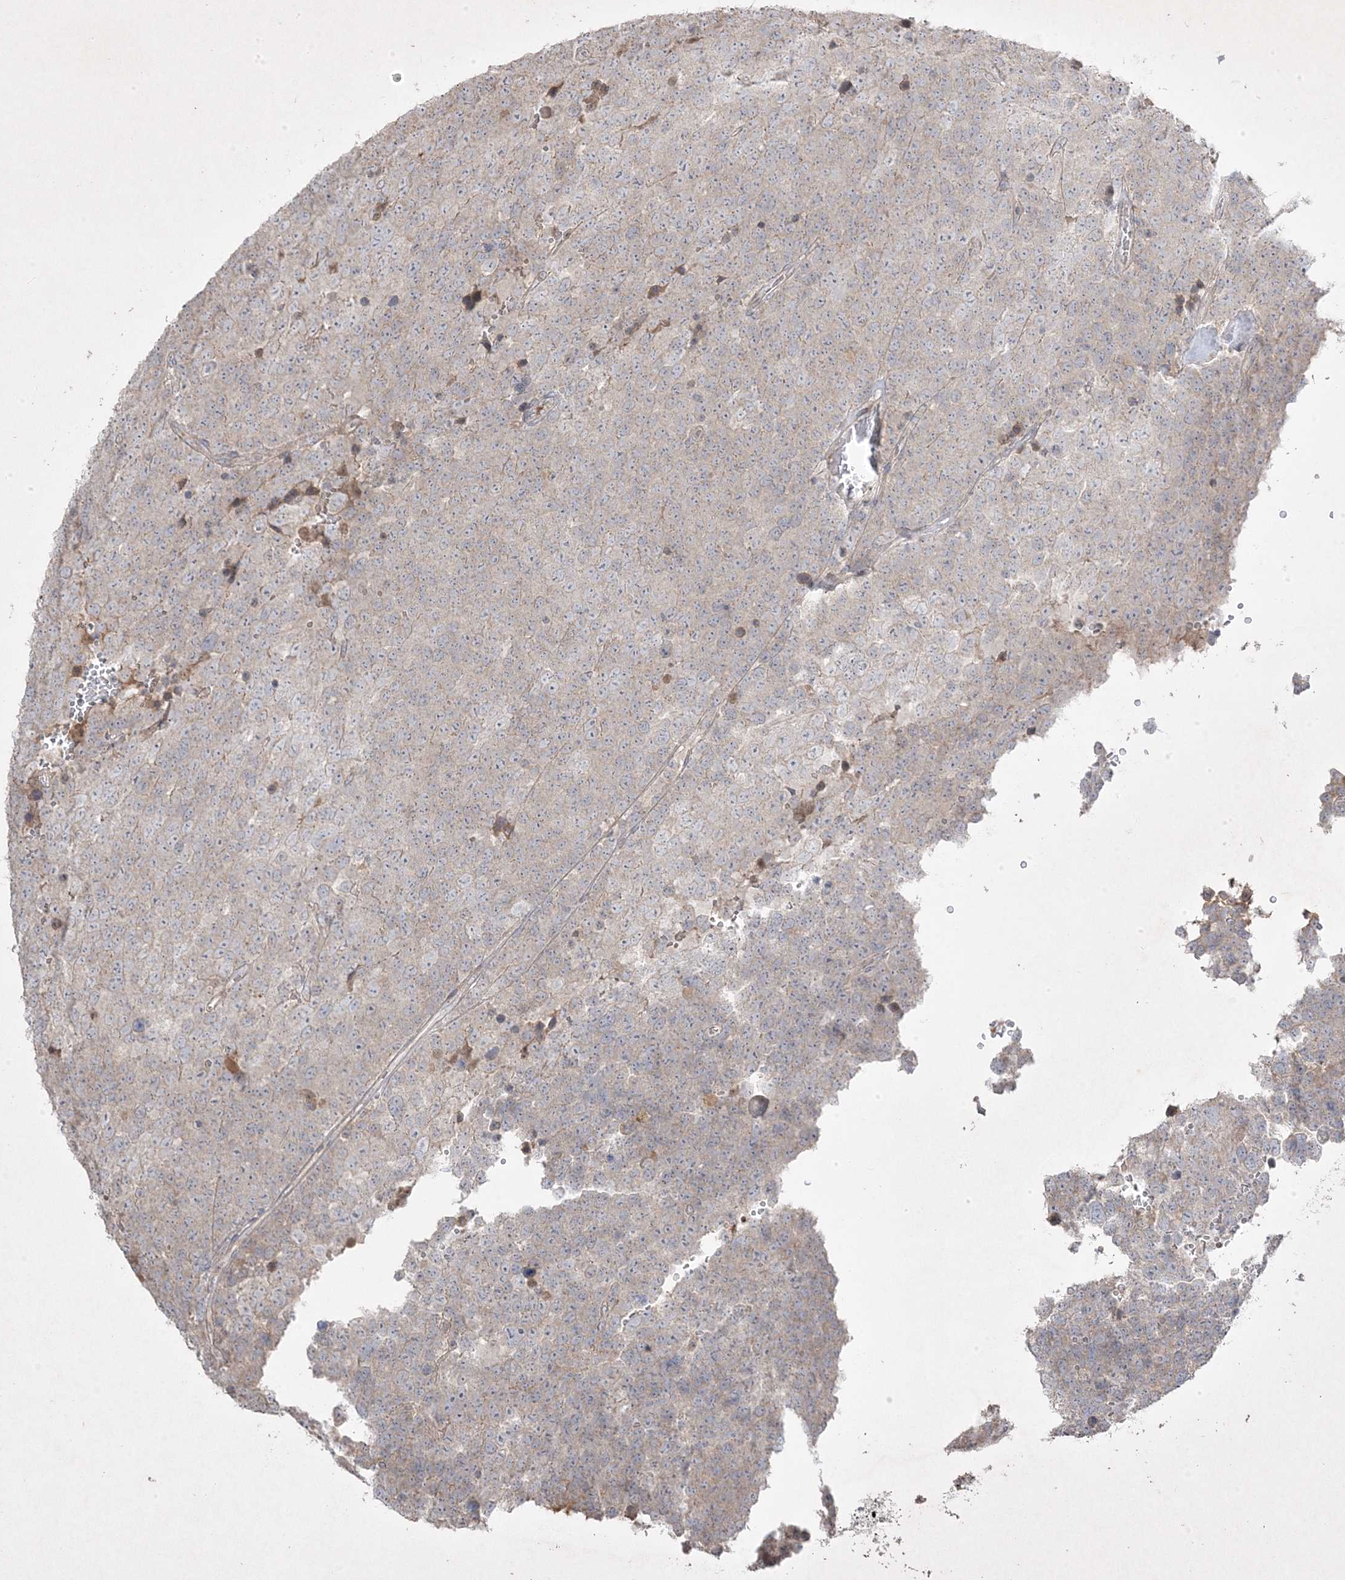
{"staining": {"intensity": "negative", "quantity": "none", "location": "none"}, "tissue": "testis cancer", "cell_type": "Tumor cells", "image_type": "cancer", "snomed": [{"axis": "morphology", "description": "Seminoma, NOS"}, {"axis": "topography", "description": "Testis"}], "caption": "Immunohistochemistry (IHC) image of human testis cancer stained for a protein (brown), which shows no staining in tumor cells.", "gene": "RGL4", "patient": {"sex": "male", "age": 71}}